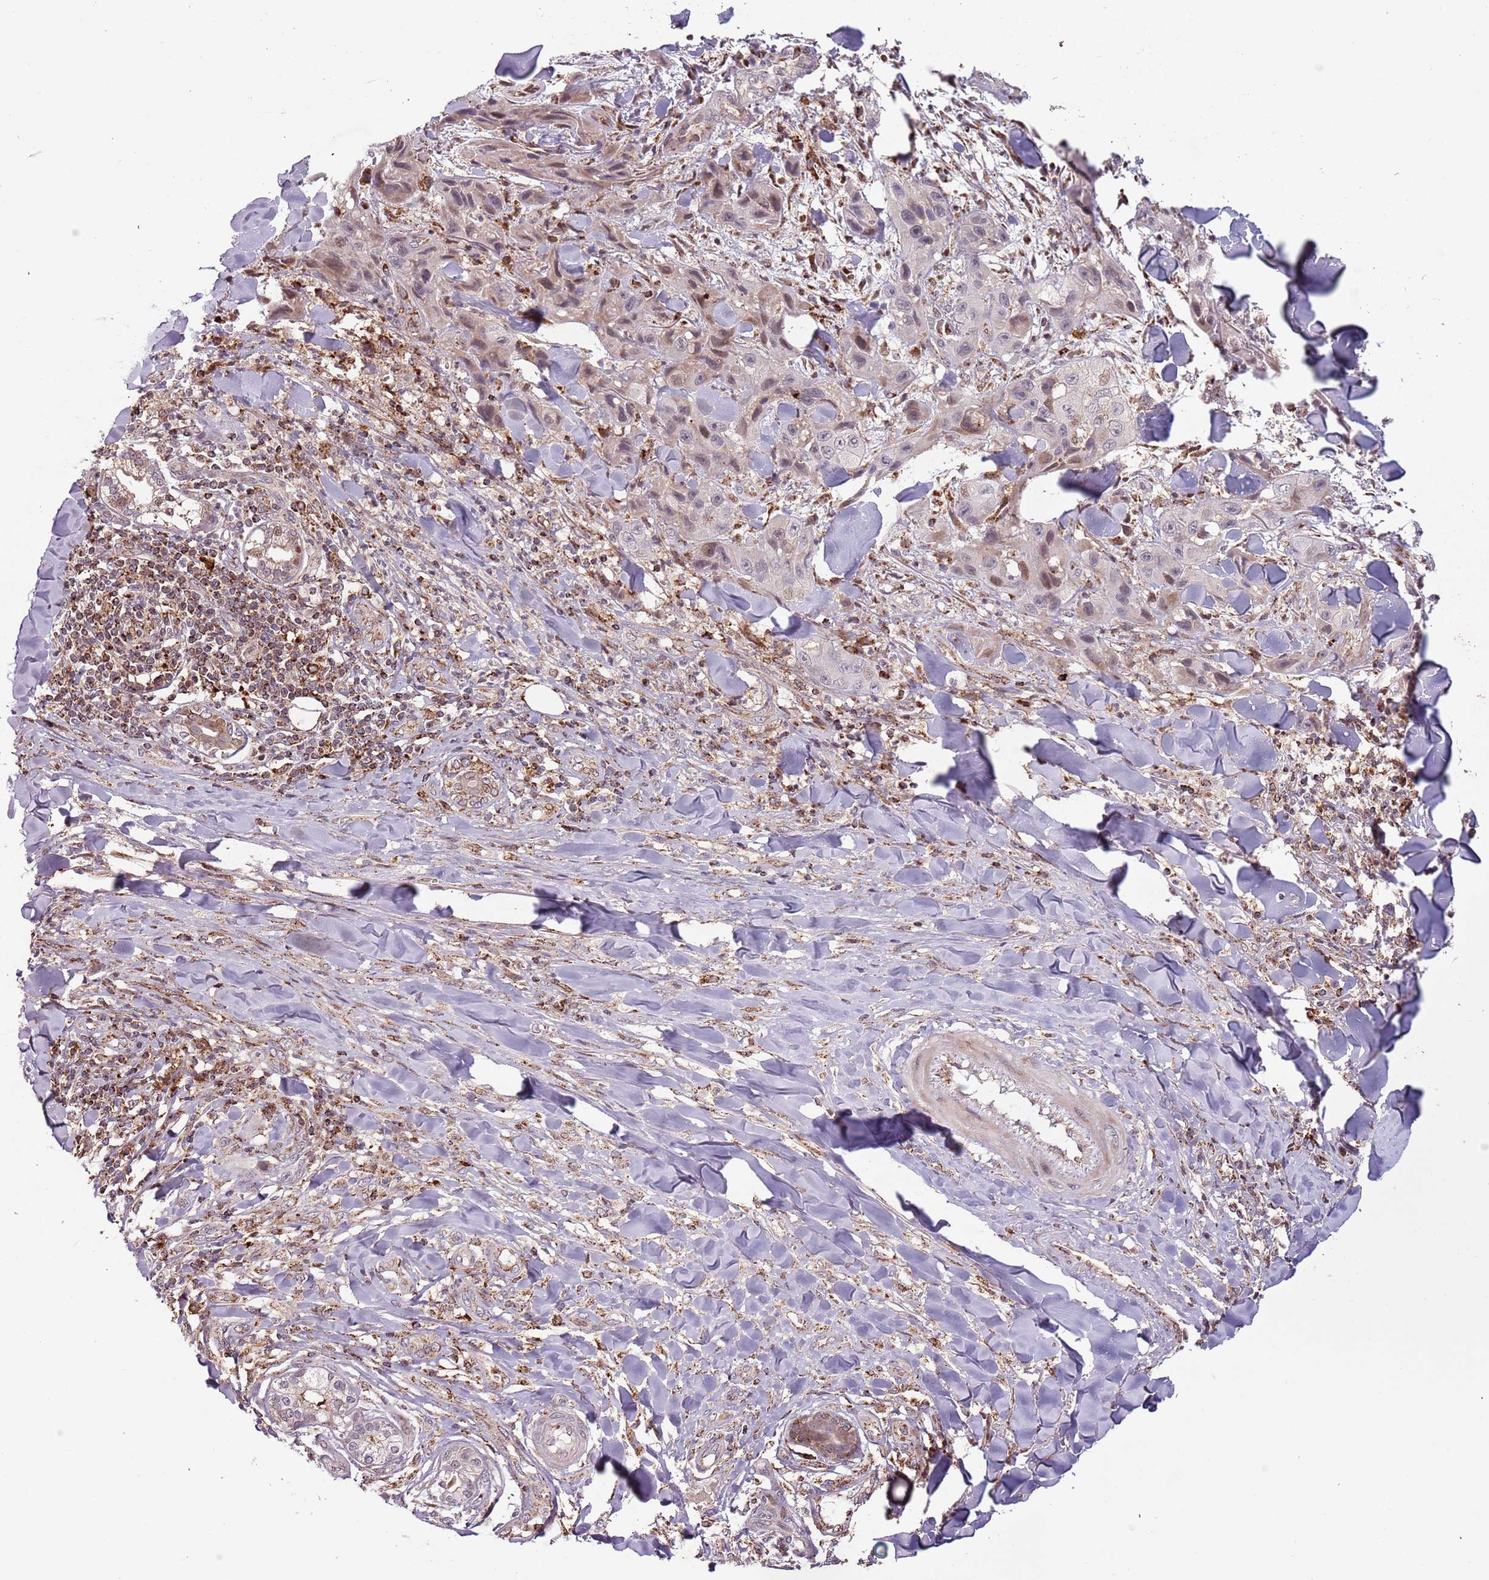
{"staining": {"intensity": "moderate", "quantity": "<25%", "location": "nuclear"}, "tissue": "skin cancer", "cell_type": "Tumor cells", "image_type": "cancer", "snomed": [{"axis": "morphology", "description": "Squamous cell carcinoma, NOS"}, {"axis": "topography", "description": "Skin"}, {"axis": "topography", "description": "Subcutis"}], "caption": "Tumor cells show low levels of moderate nuclear staining in approximately <25% of cells in human skin cancer (squamous cell carcinoma).", "gene": "ULK3", "patient": {"sex": "male", "age": 73}}